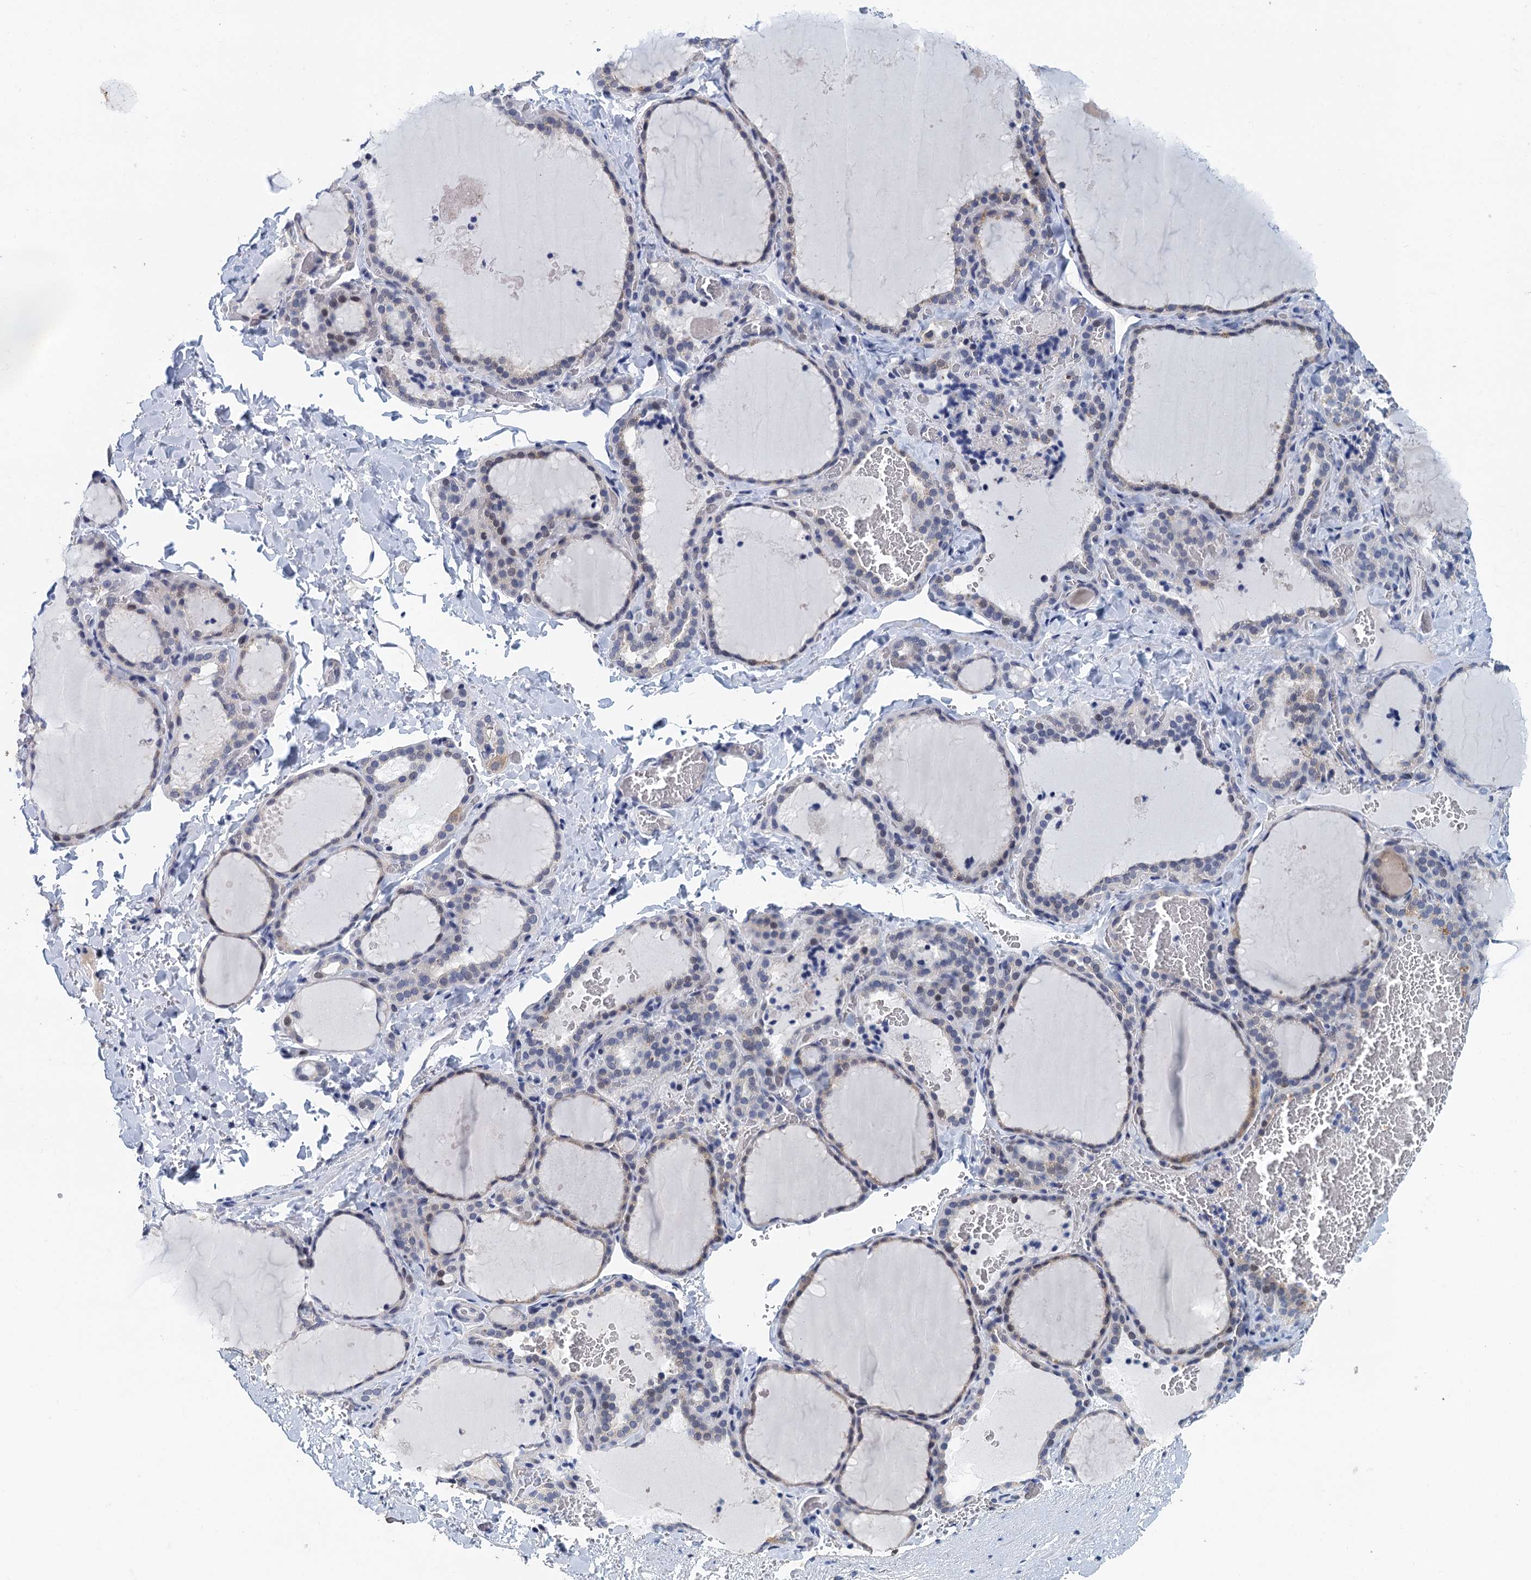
{"staining": {"intensity": "weak", "quantity": "<25%", "location": "cytoplasmic/membranous"}, "tissue": "thyroid gland", "cell_type": "Glandular cells", "image_type": "normal", "snomed": [{"axis": "morphology", "description": "Normal tissue, NOS"}, {"axis": "topography", "description": "Thyroid gland"}], "caption": "DAB (3,3'-diaminobenzidine) immunohistochemical staining of benign human thyroid gland exhibits no significant staining in glandular cells. Brightfield microscopy of IHC stained with DAB (brown) and hematoxylin (blue), captured at high magnification.", "gene": "GINS3", "patient": {"sex": "female", "age": 22}}